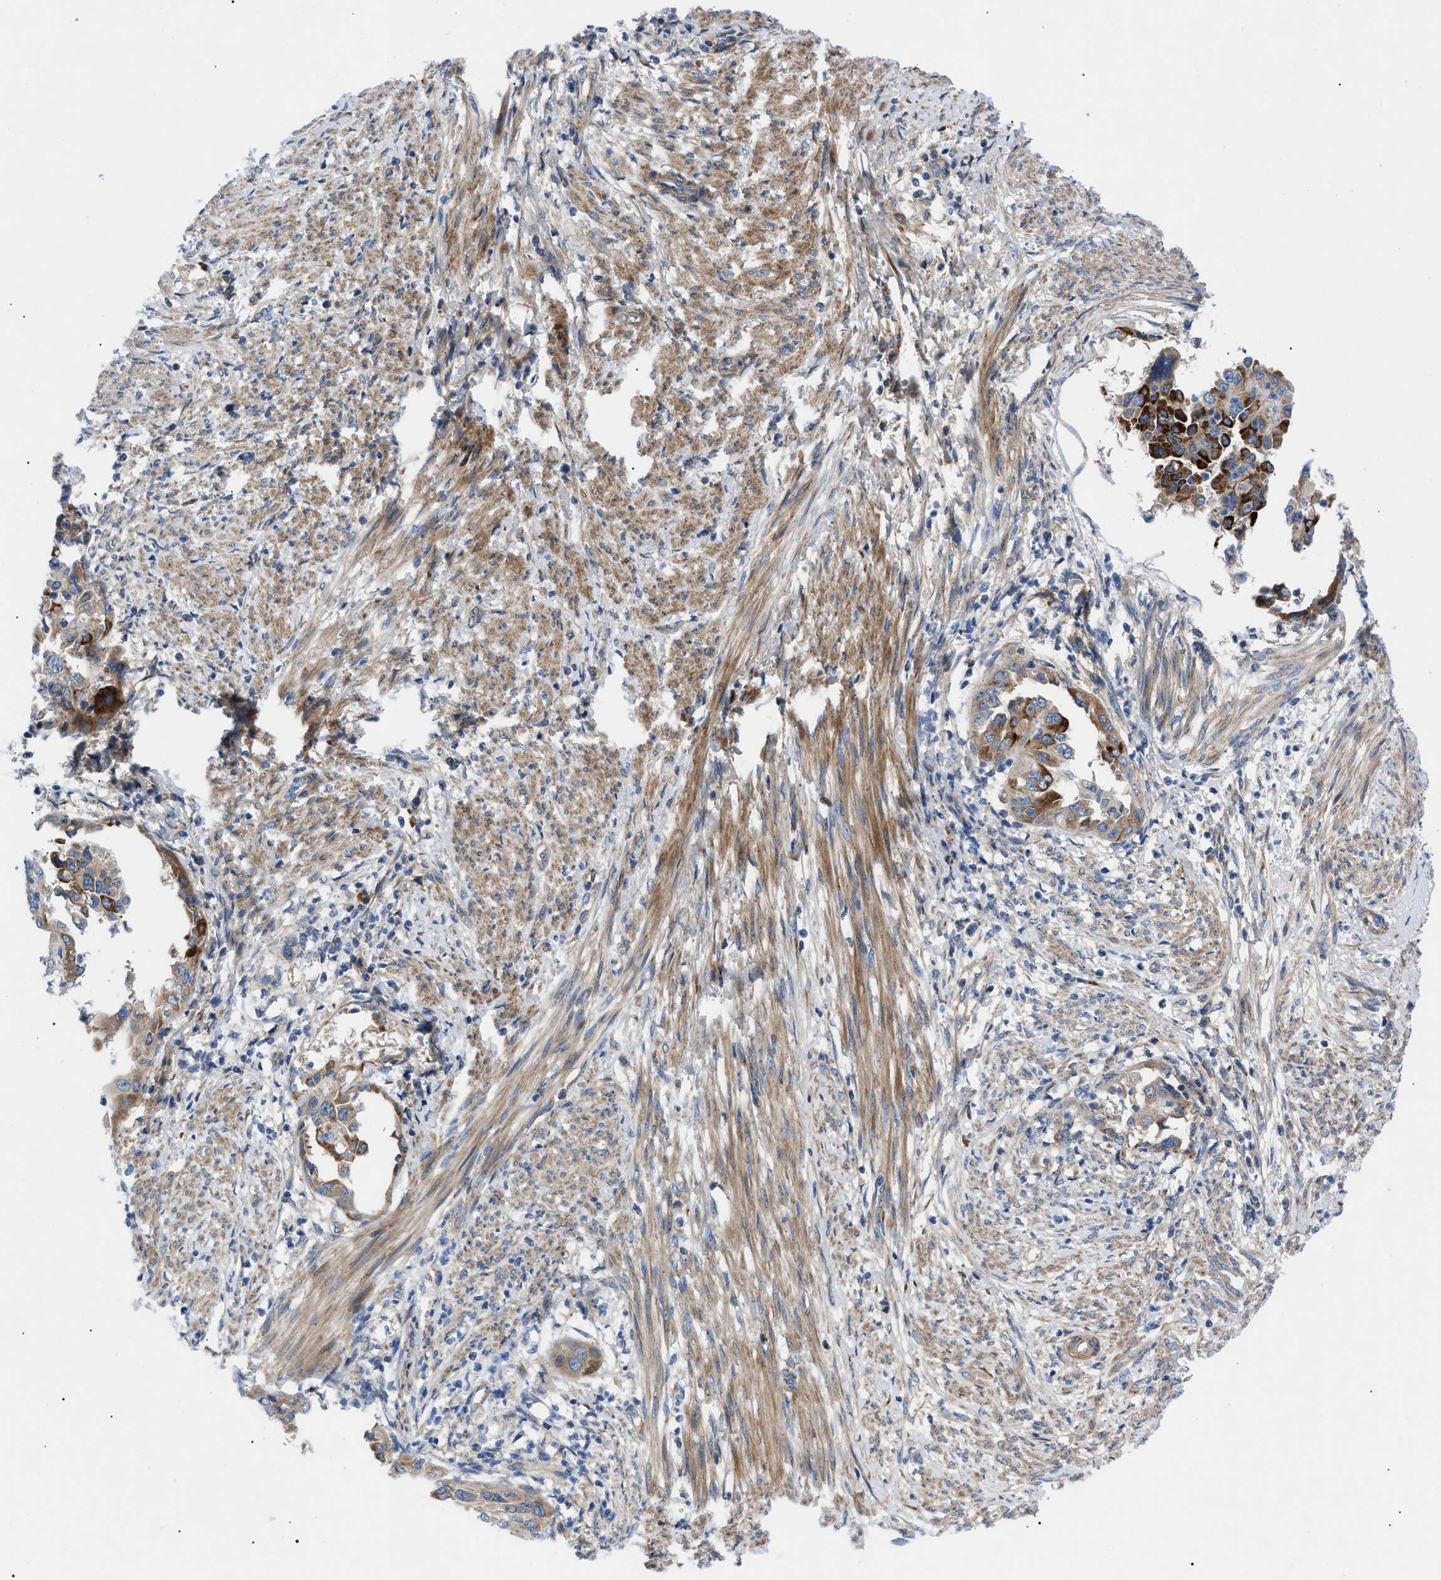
{"staining": {"intensity": "strong", "quantity": "25%-75%", "location": "cytoplasmic/membranous"}, "tissue": "endometrial cancer", "cell_type": "Tumor cells", "image_type": "cancer", "snomed": [{"axis": "morphology", "description": "Adenocarcinoma, NOS"}, {"axis": "topography", "description": "Endometrium"}], "caption": "Protein analysis of adenocarcinoma (endometrial) tissue shows strong cytoplasmic/membranous expression in approximately 25%-75% of tumor cells.", "gene": "HSPB8", "patient": {"sex": "female", "age": 85}}